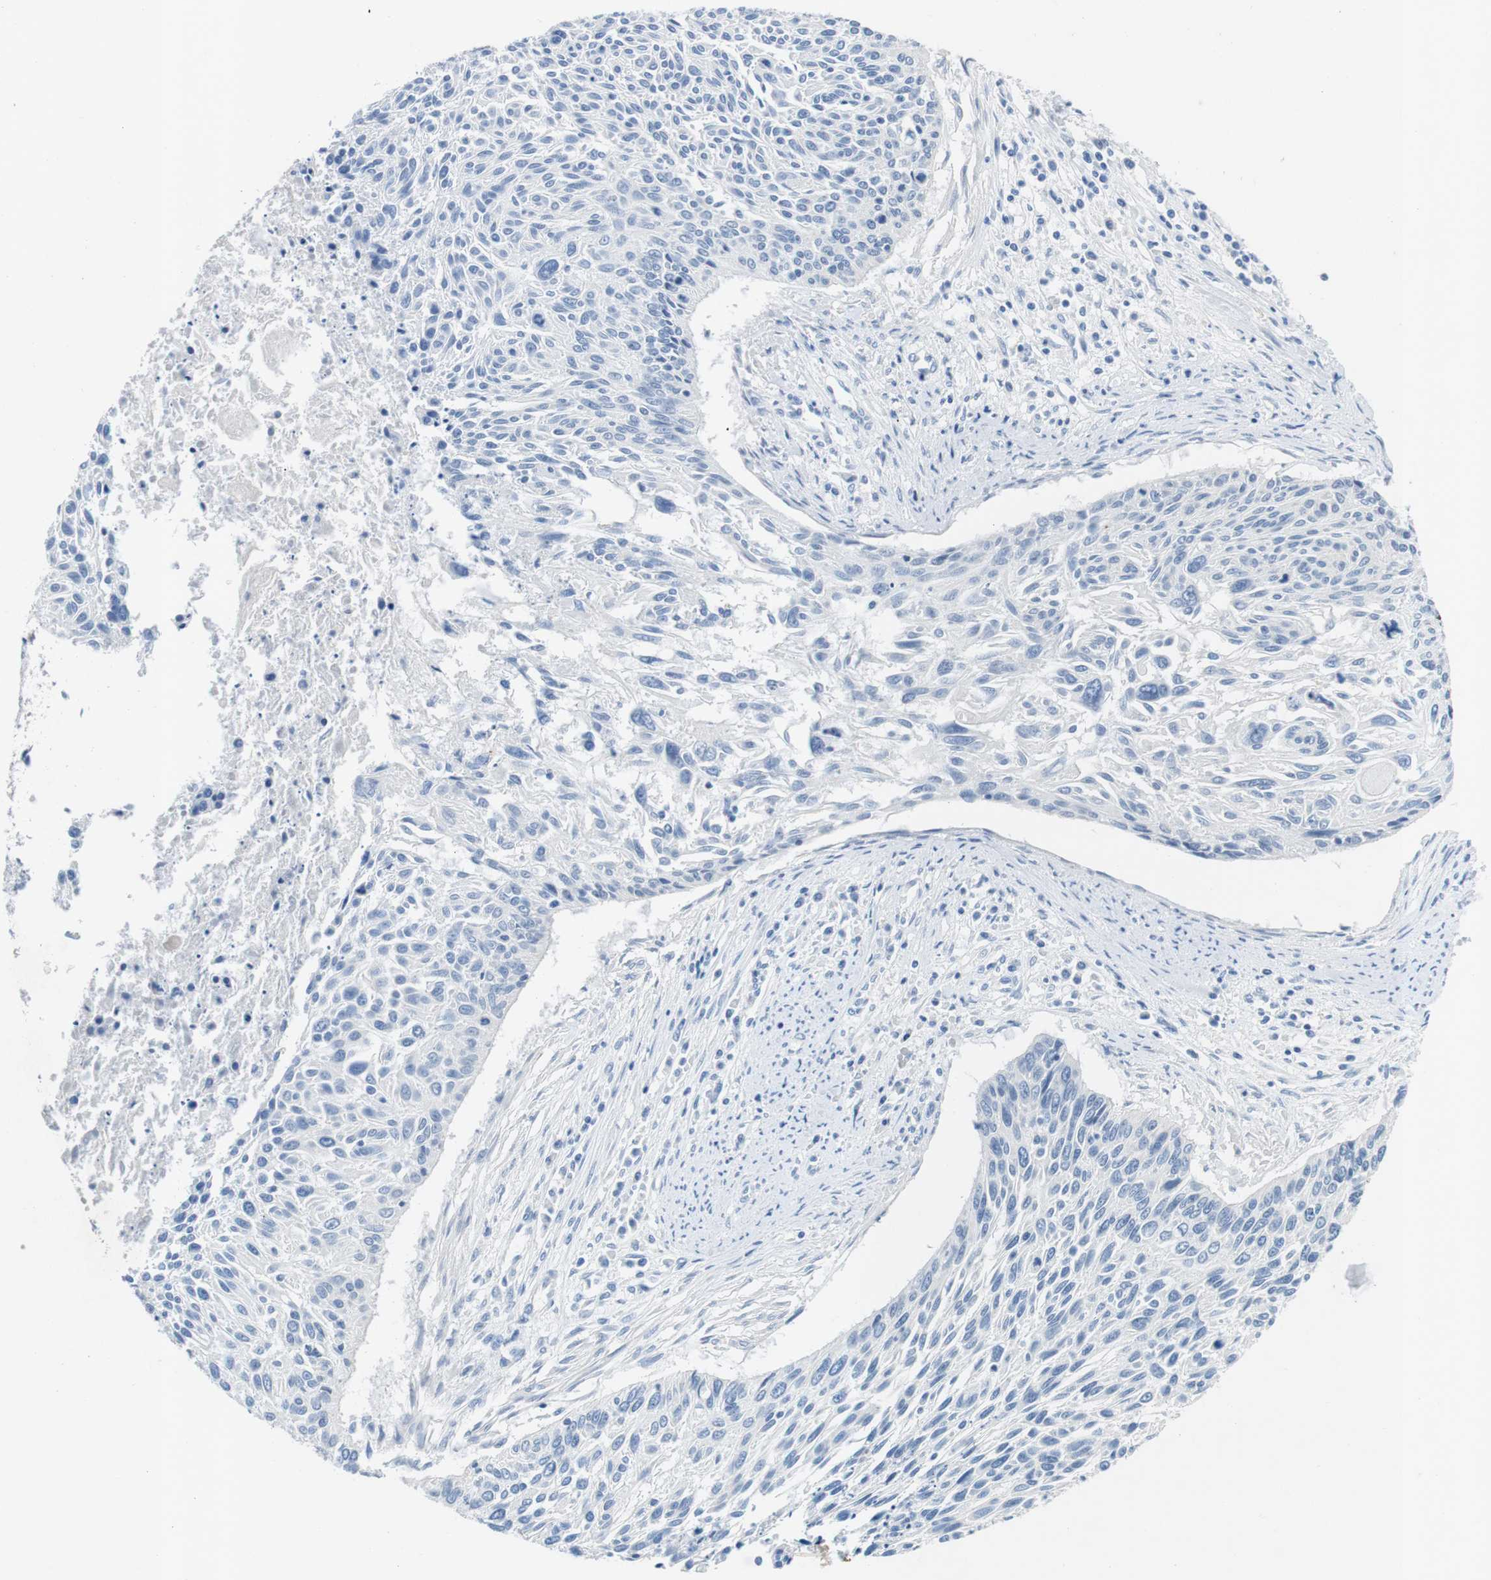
{"staining": {"intensity": "negative", "quantity": "none", "location": "none"}, "tissue": "cervical cancer", "cell_type": "Tumor cells", "image_type": "cancer", "snomed": [{"axis": "morphology", "description": "Squamous cell carcinoma, NOS"}, {"axis": "topography", "description": "Cervix"}], "caption": "This is a micrograph of immunohistochemistry staining of squamous cell carcinoma (cervical), which shows no staining in tumor cells.", "gene": "SALL4", "patient": {"sex": "female", "age": 55}}